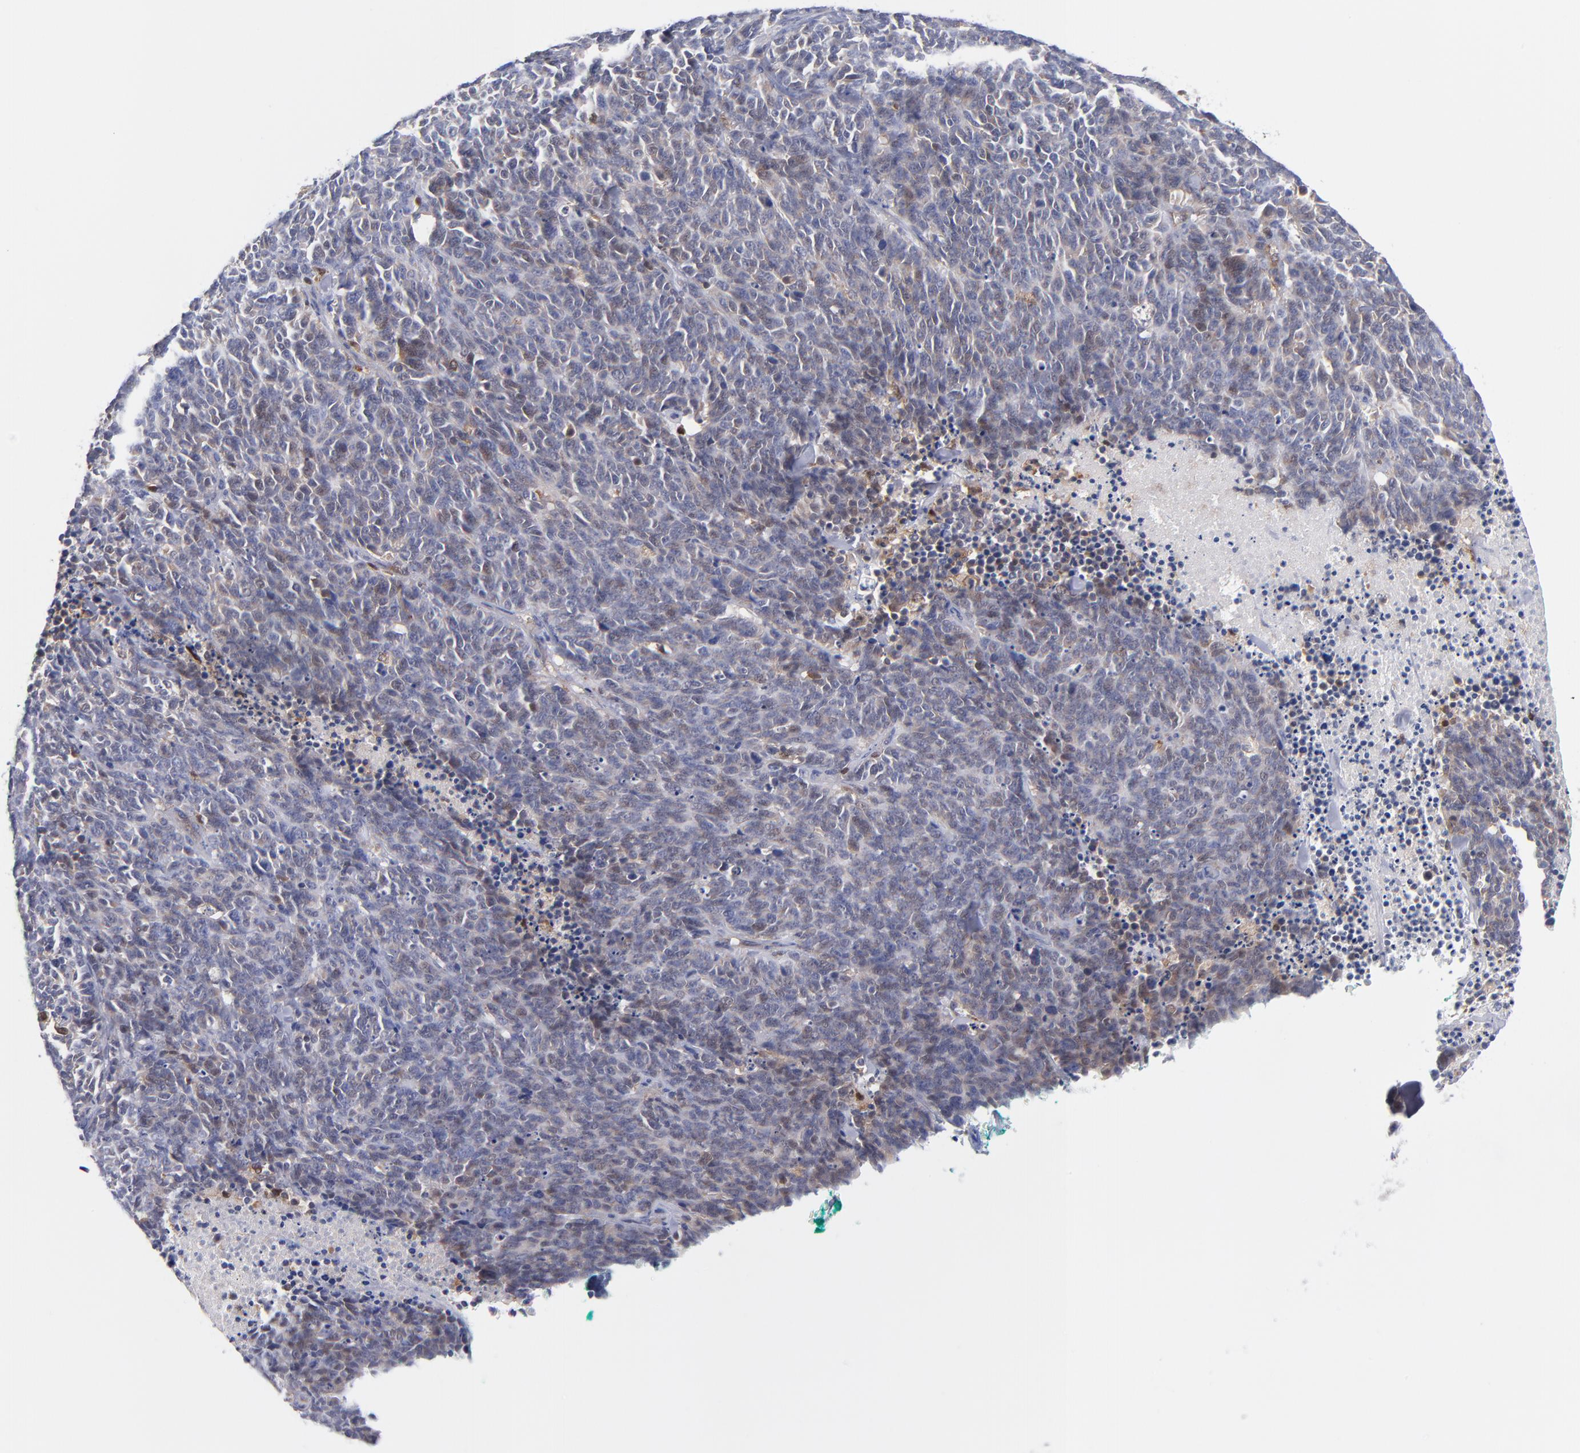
{"staining": {"intensity": "weak", "quantity": "25%-75%", "location": "cytoplasmic/membranous,nuclear"}, "tissue": "lung cancer", "cell_type": "Tumor cells", "image_type": "cancer", "snomed": [{"axis": "morphology", "description": "Neoplasm, malignant, NOS"}, {"axis": "topography", "description": "Lung"}], "caption": "Immunohistochemical staining of human lung cancer (neoplasm (malignant)) reveals weak cytoplasmic/membranous and nuclear protein expression in approximately 25%-75% of tumor cells. (Brightfield microscopy of DAB IHC at high magnification).", "gene": "BID", "patient": {"sex": "female", "age": 58}}